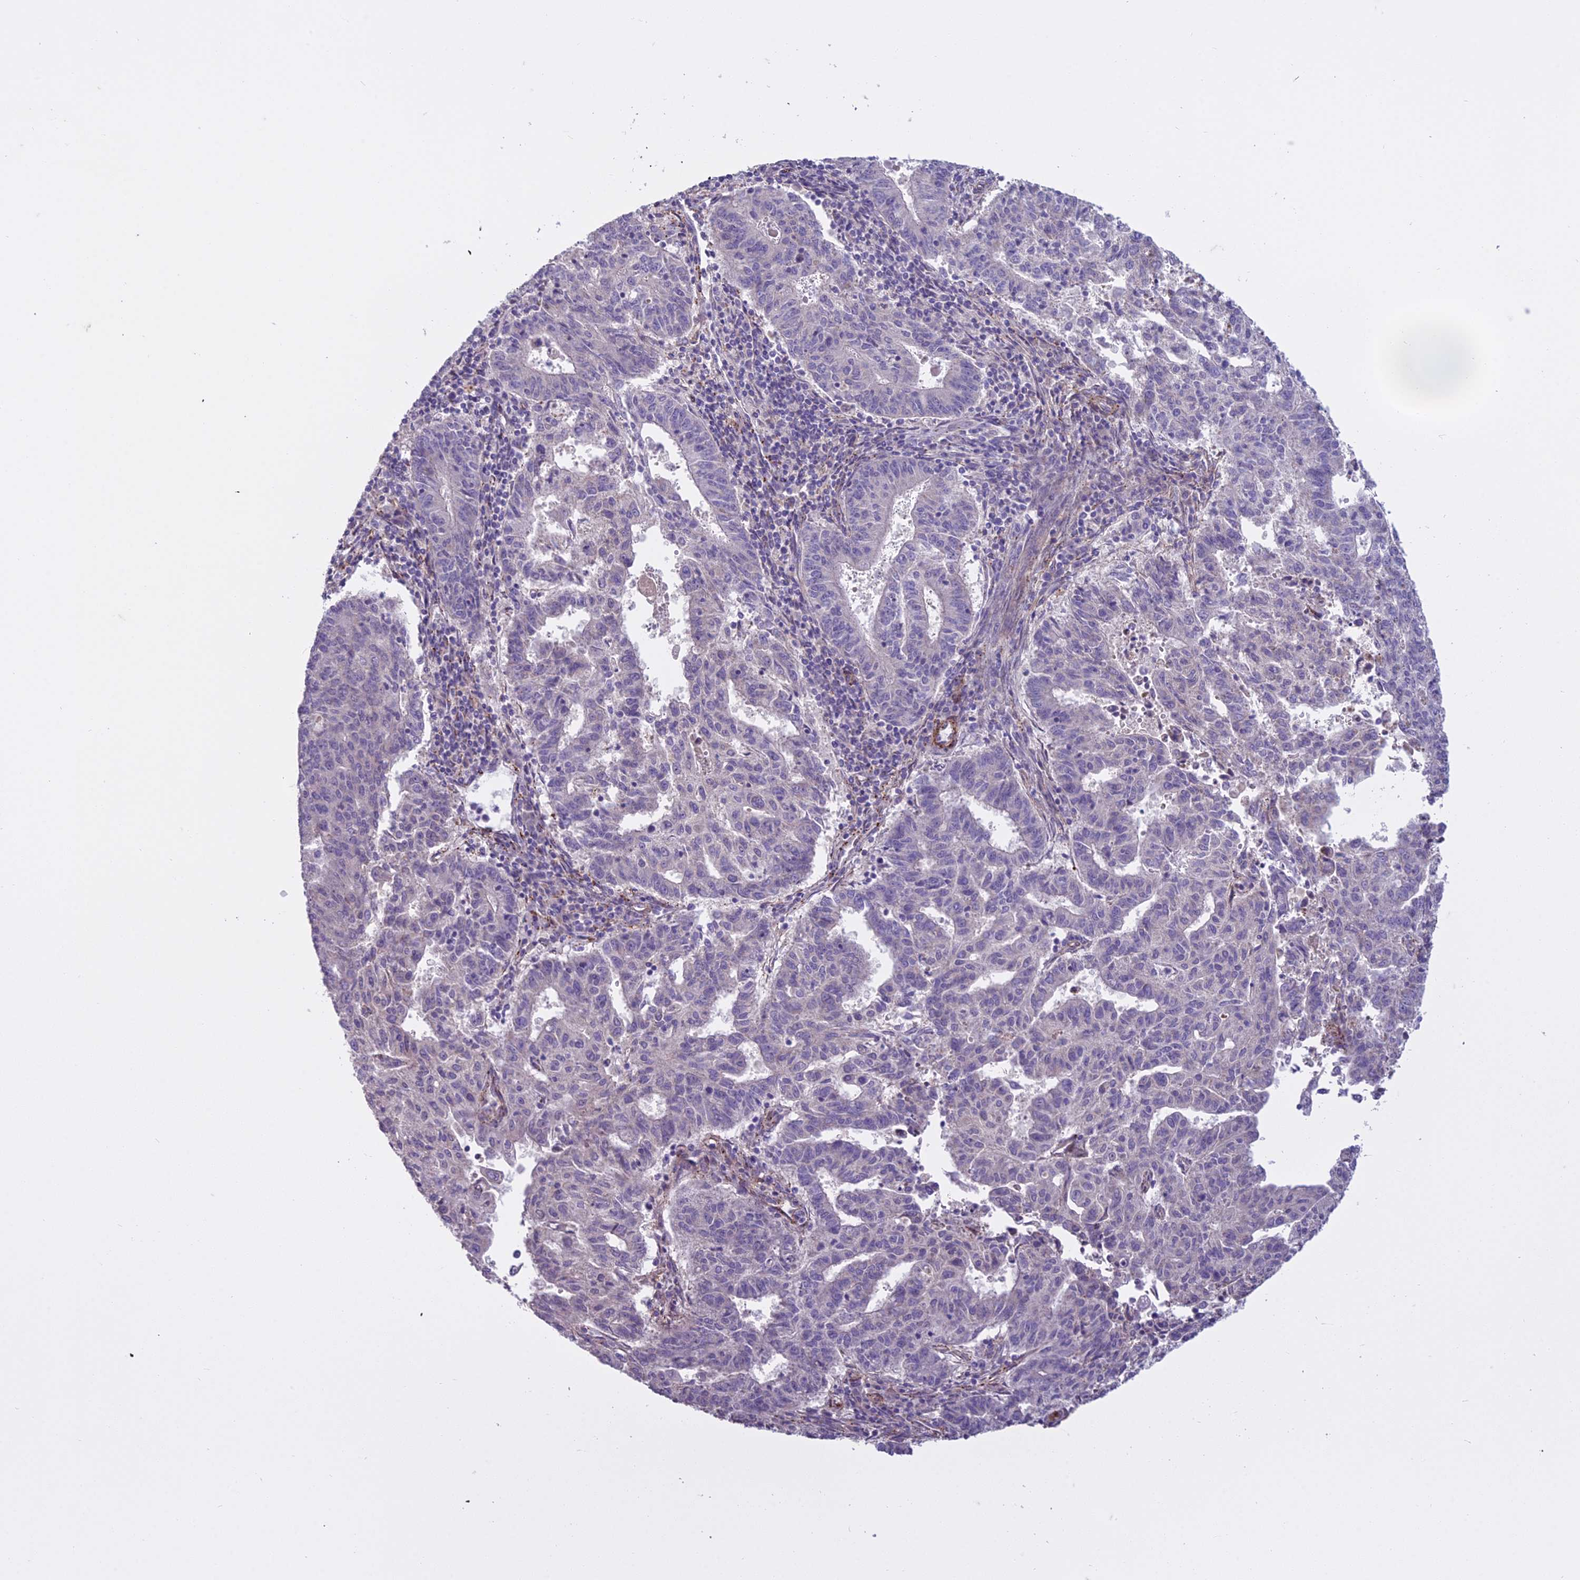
{"staining": {"intensity": "negative", "quantity": "none", "location": "none"}, "tissue": "endometrial cancer", "cell_type": "Tumor cells", "image_type": "cancer", "snomed": [{"axis": "morphology", "description": "Adenocarcinoma, NOS"}, {"axis": "topography", "description": "Endometrium"}], "caption": "There is no significant expression in tumor cells of adenocarcinoma (endometrial).", "gene": "DUS2", "patient": {"sex": "female", "age": 59}}